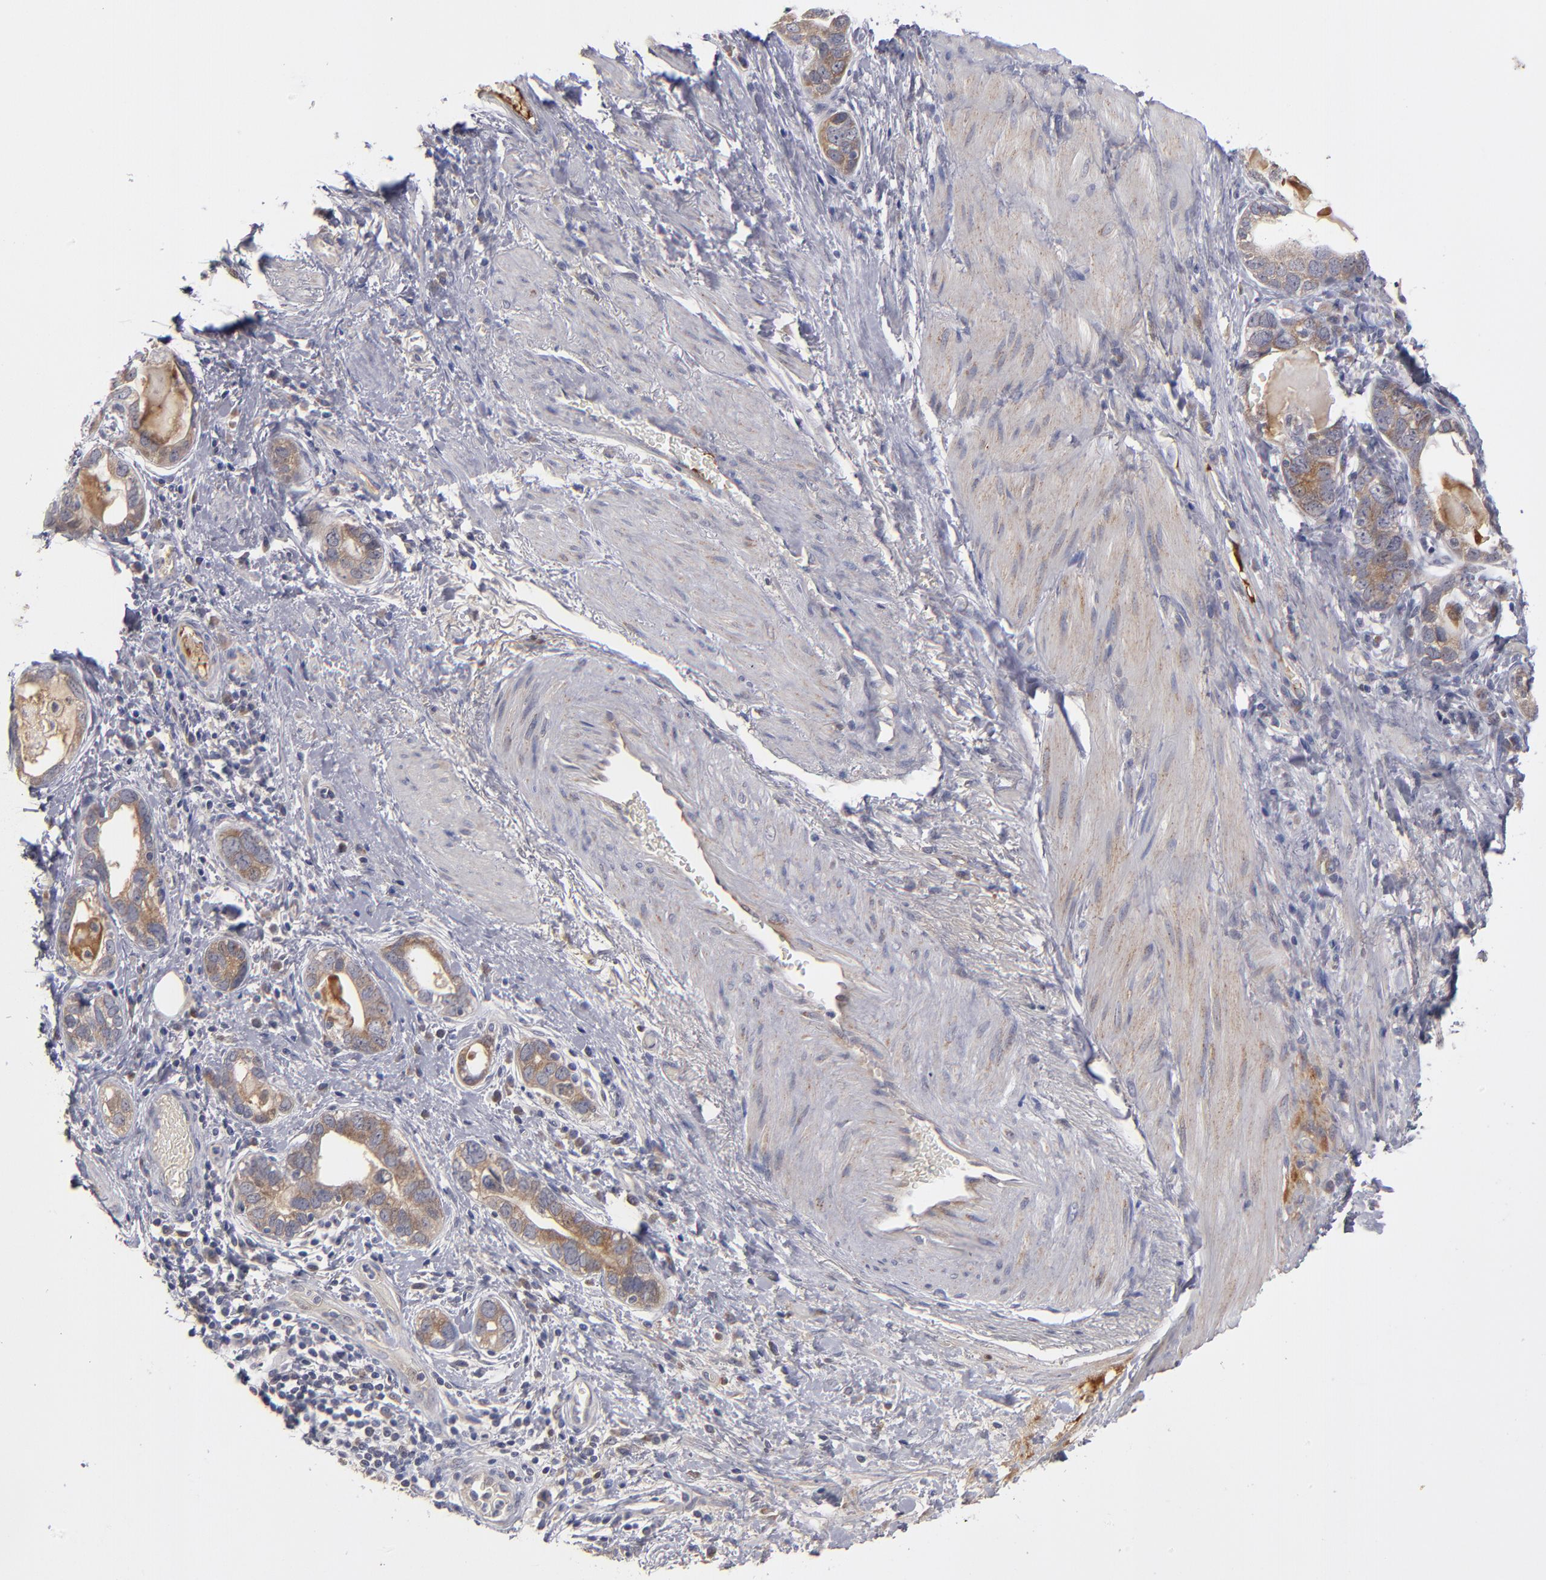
{"staining": {"intensity": "moderate", "quantity": ">75%", "location": "cytoplasmic/membranous"}, "tissue": "stomach cancer", "cell_type": "Tumor cells", "image_type": "cancer", "snomed": [{"axis": "morphology", "description": "Adenocarcinoma, NOS"}, {"axis": "topography", "description": "Stomach, lower"}], "caption": "Immunohistochemical staining of human stomach cancer (adenocarcinoma) displays moderate cytoplasmic/membranous protein expression in about >75% of tumor cells.", "gene": "EXD2", "patient": {"sex": "female", "age": 93}}